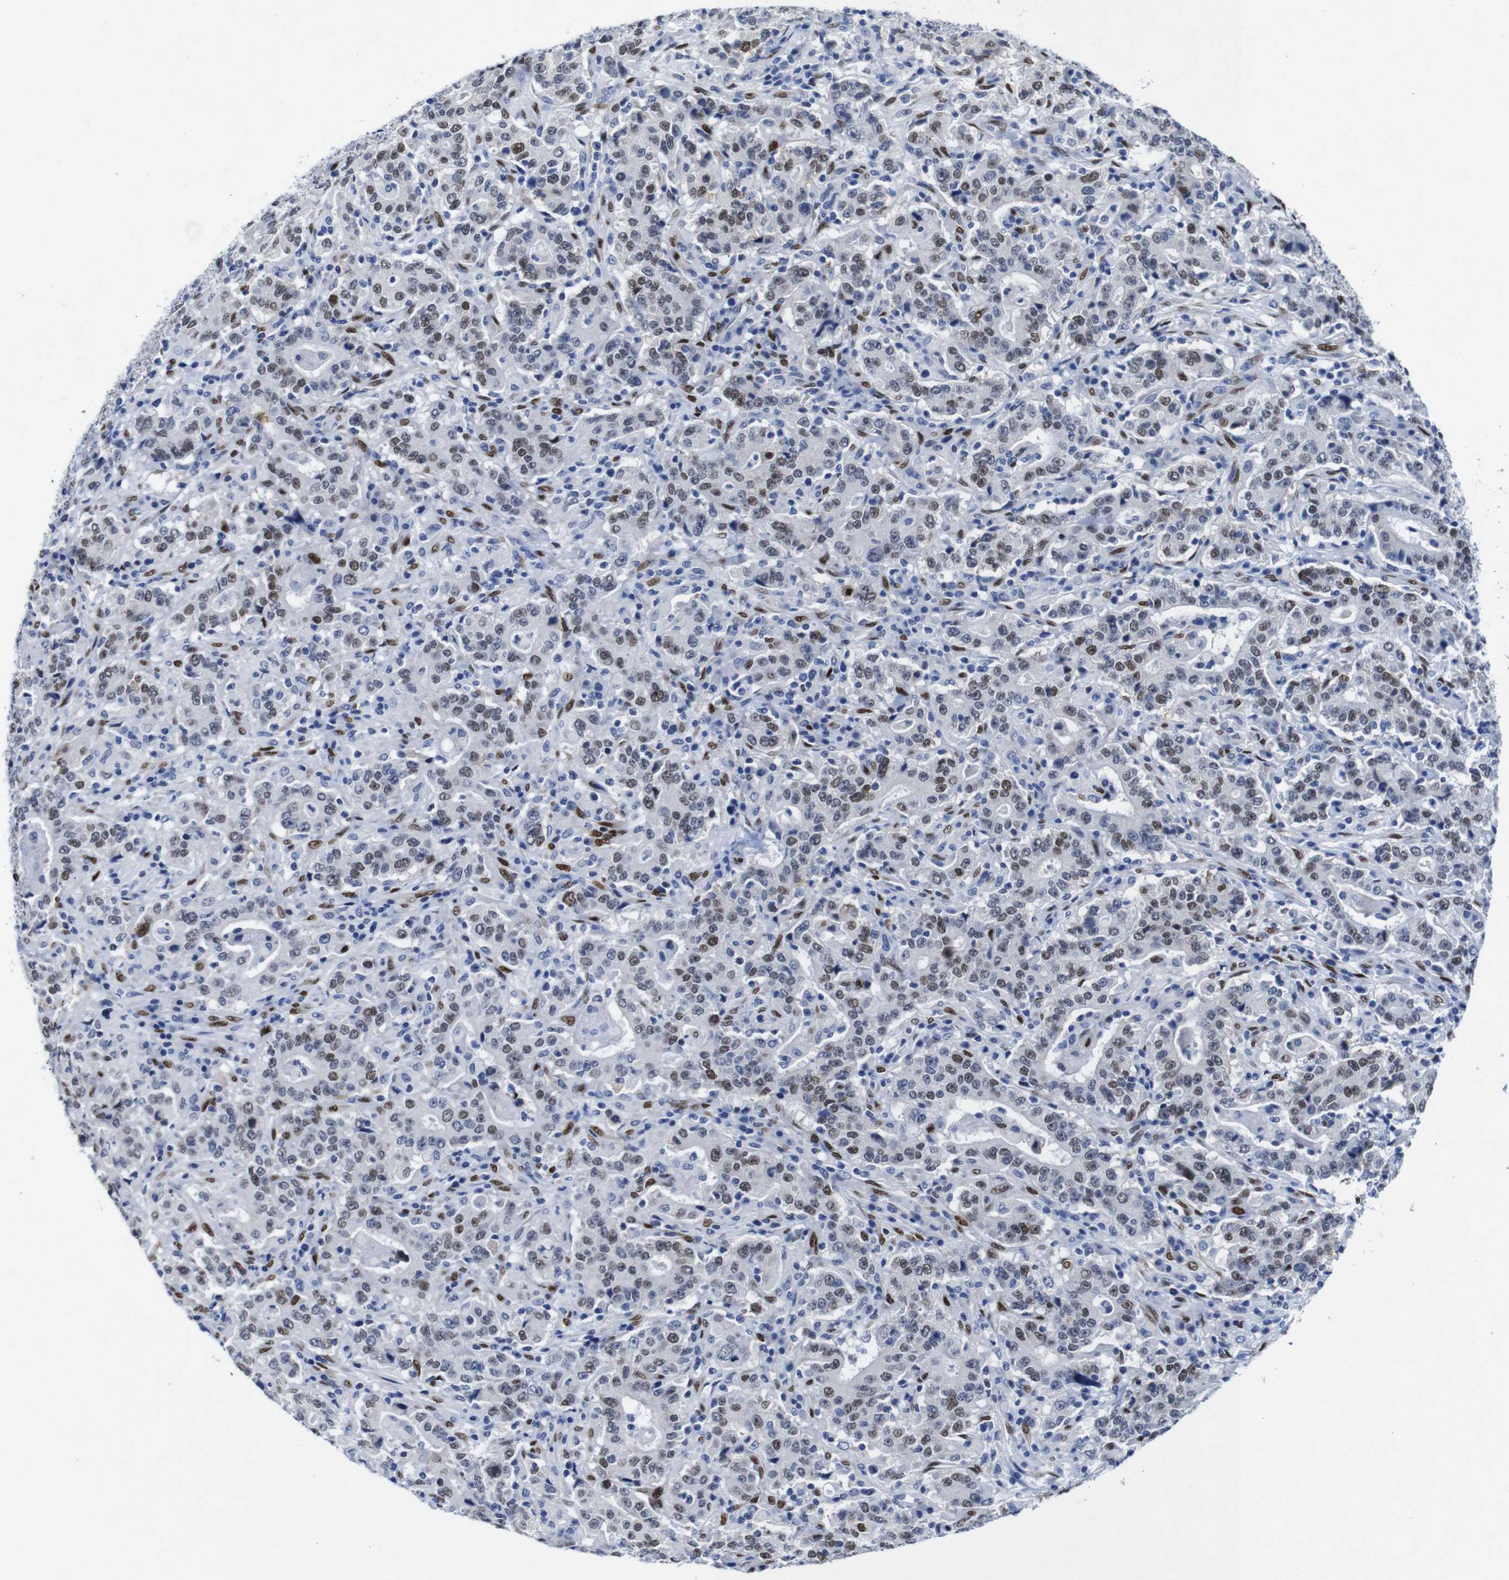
{"staining": {"intensity": "weak", "quantity": "25%-75%", "location": "nuclear"}, "tissue": "stomach cancer", "cell_type": "Tumor cells", "image_type": "cancer", "snomed": [{"axis": "morphology", "description": "Normal tissue, NOS"}, {"axis": "morphology", "description": "Adenocarcinoma, NOS"}, {"axis": "topography", "description": "Stomach, upper"}, {"axis": "topography", "description": "Stomach"}], "caption": "Stomach adenocarcinoma tissue shows weak nuclear expression in approximately 25%-75% of tumor cells, visualized by immunohistochemistry. The staining was performed using DAB (3,3'-diaminobenzidine) to visualize the protein expression in brown, while the nuclei were stained in blue with hematoxylin (Magnification: 20x).", "gene": "FOSL2", "patient": {"sex": "male", "age": 59}}